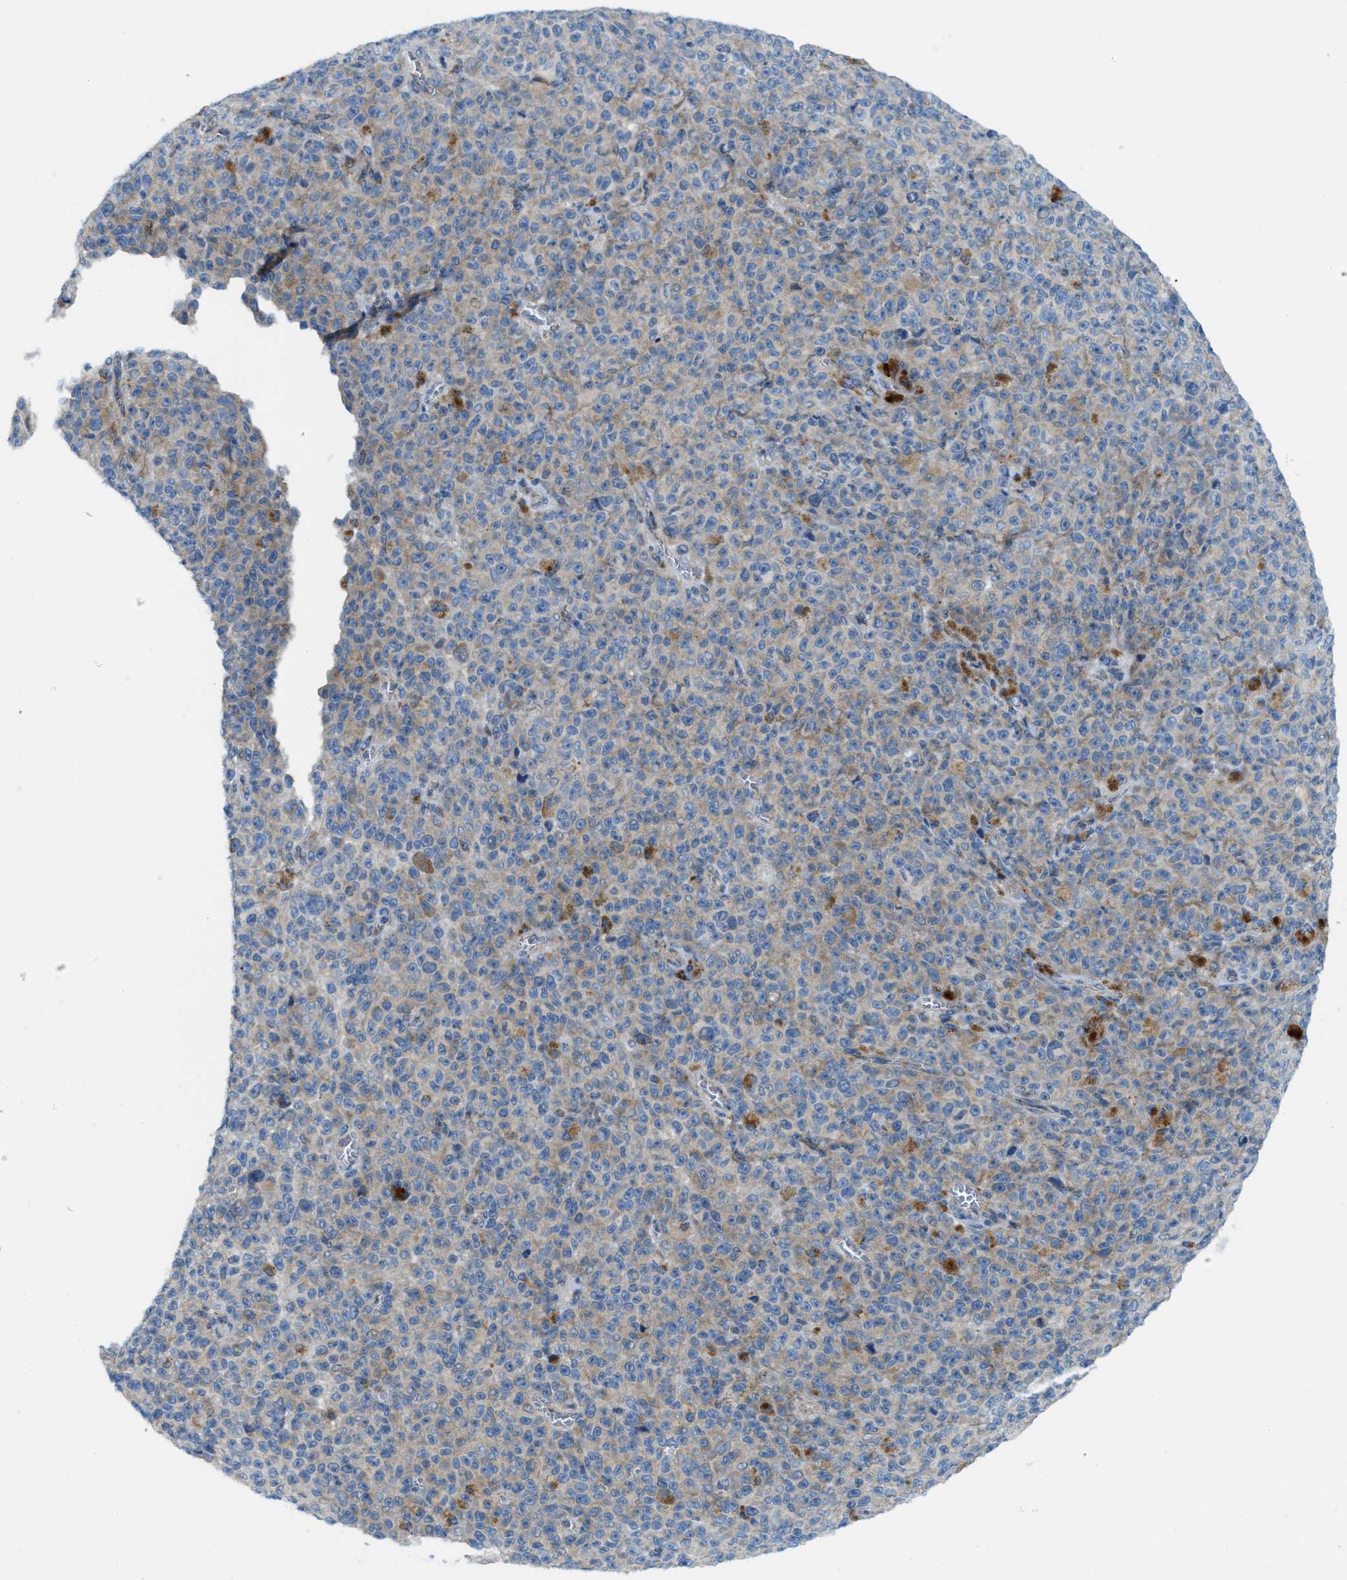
{"staining": {"intensity": "weak", "quantity": "25%-75%", "location": "cytoplasmic/membranous"}, "tissue": "melanoma", "cell_type": "Tumor cells", "image_type": "cancer", "snomed": [{"axis": "morphology", "description": "Malignant melanoma, NOS"}, {"axis": "topography", "description": "Skin"}], "caption": "An immunohistochemistry (IHC) histopathology image of neoplastic tissue is shown. Protein staining in brown labels weak cytoplasmic/membranous positivity in malignant melanoma within tumor cells.", "gene": "JADE1", "patient": {"sex": "female", "age": 82}}